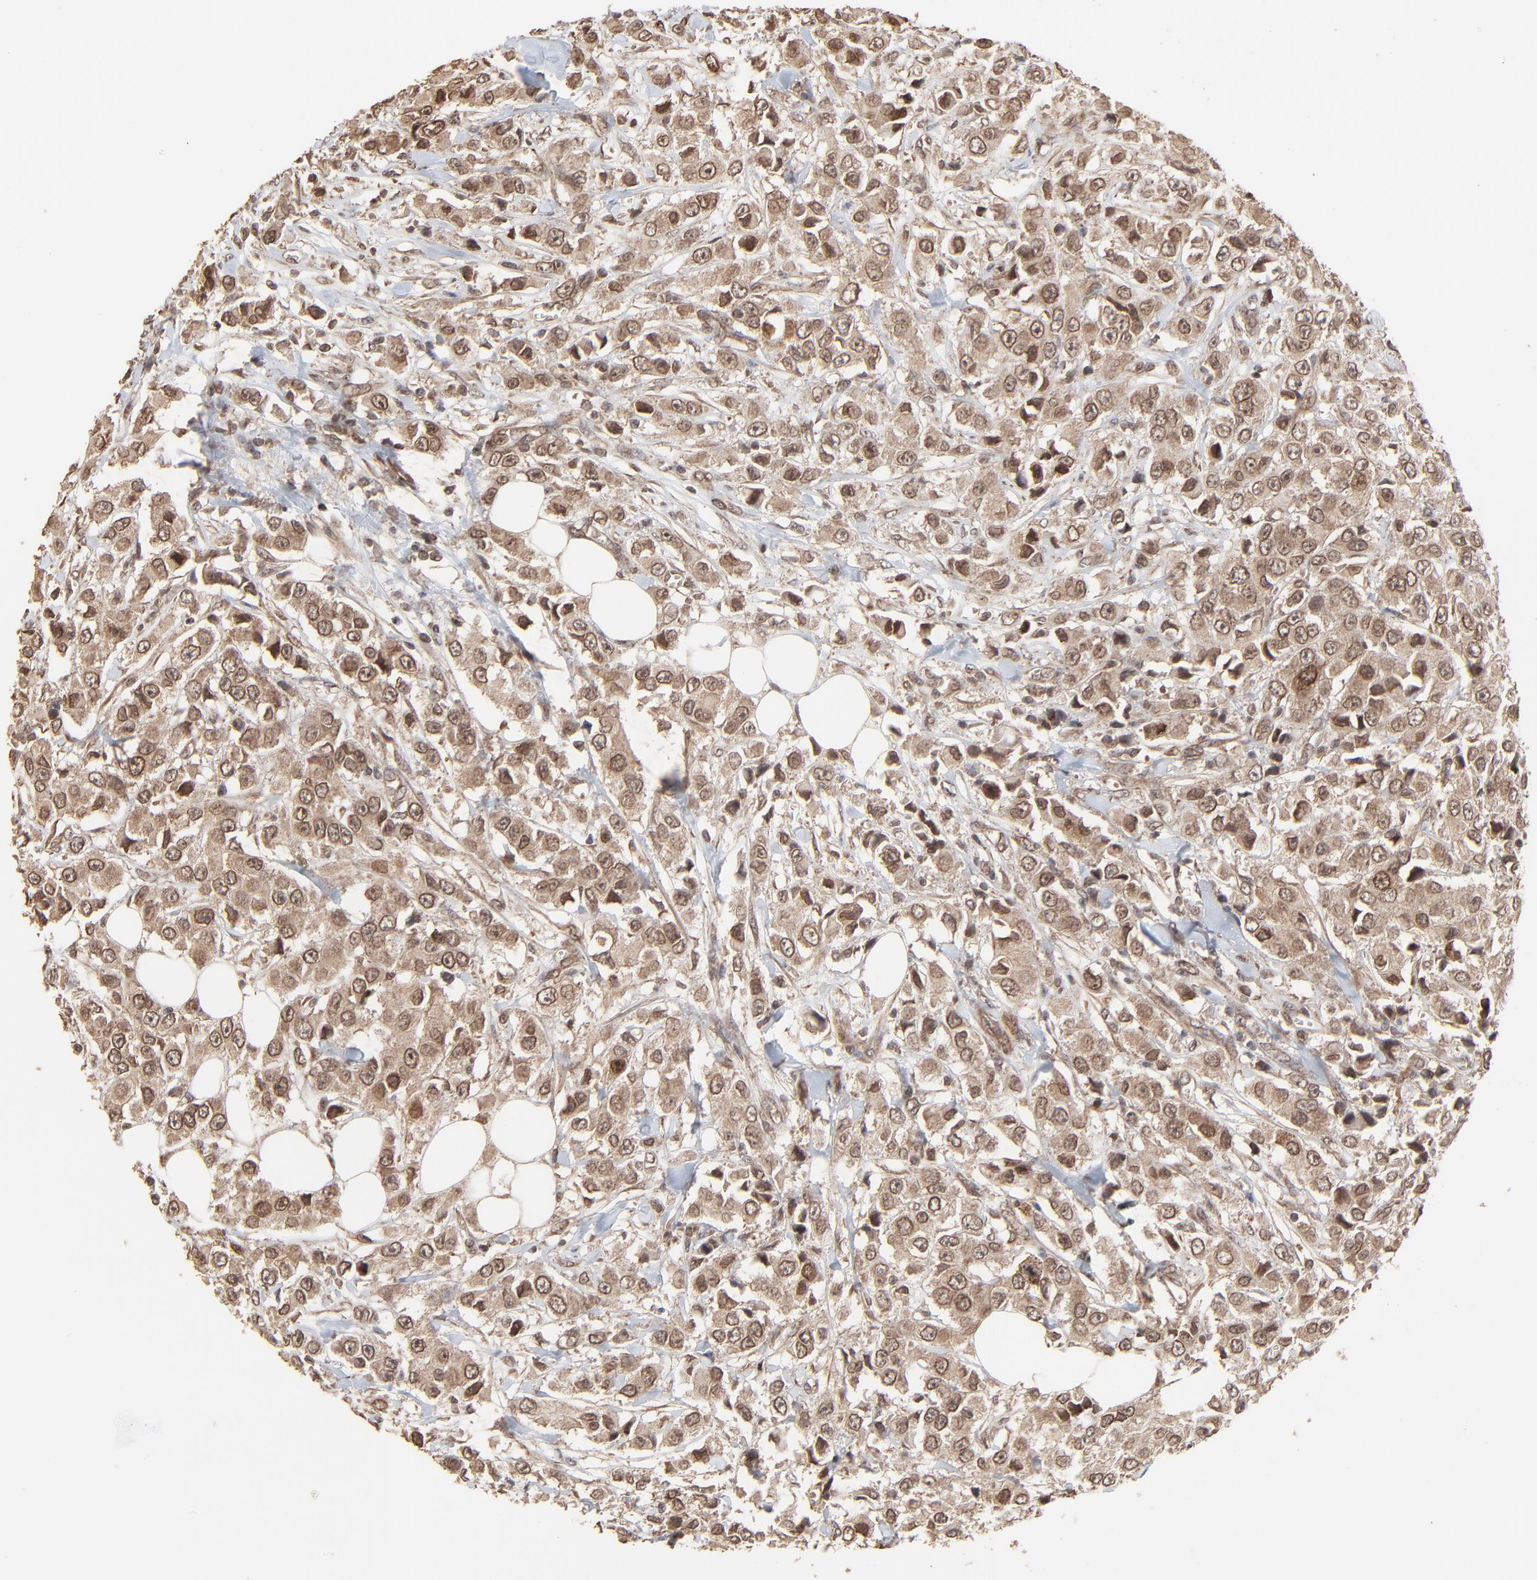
{"staining": {"intensity": "moderate", "quantity": ">75%", "location": "cytoplasmic/membranous,nuclear"}, "tissue": "breast cancer", "cell_type": "Tumor cells", "image_type": "cancer", "snomed": [{"axis": "morphology", "description": "Duct carcinoma"}, {"axis": "topography", "description": "Breast"}], "caption": "Protein staining of infiltrating ductal carcinoma (breast) tissue demonstrates moderate cytoplasmic/membranous and nuclear expression in about >75% of tumor cells.", "gene": "FAM227A", "patient": {"sex": "female", "age": 58}}